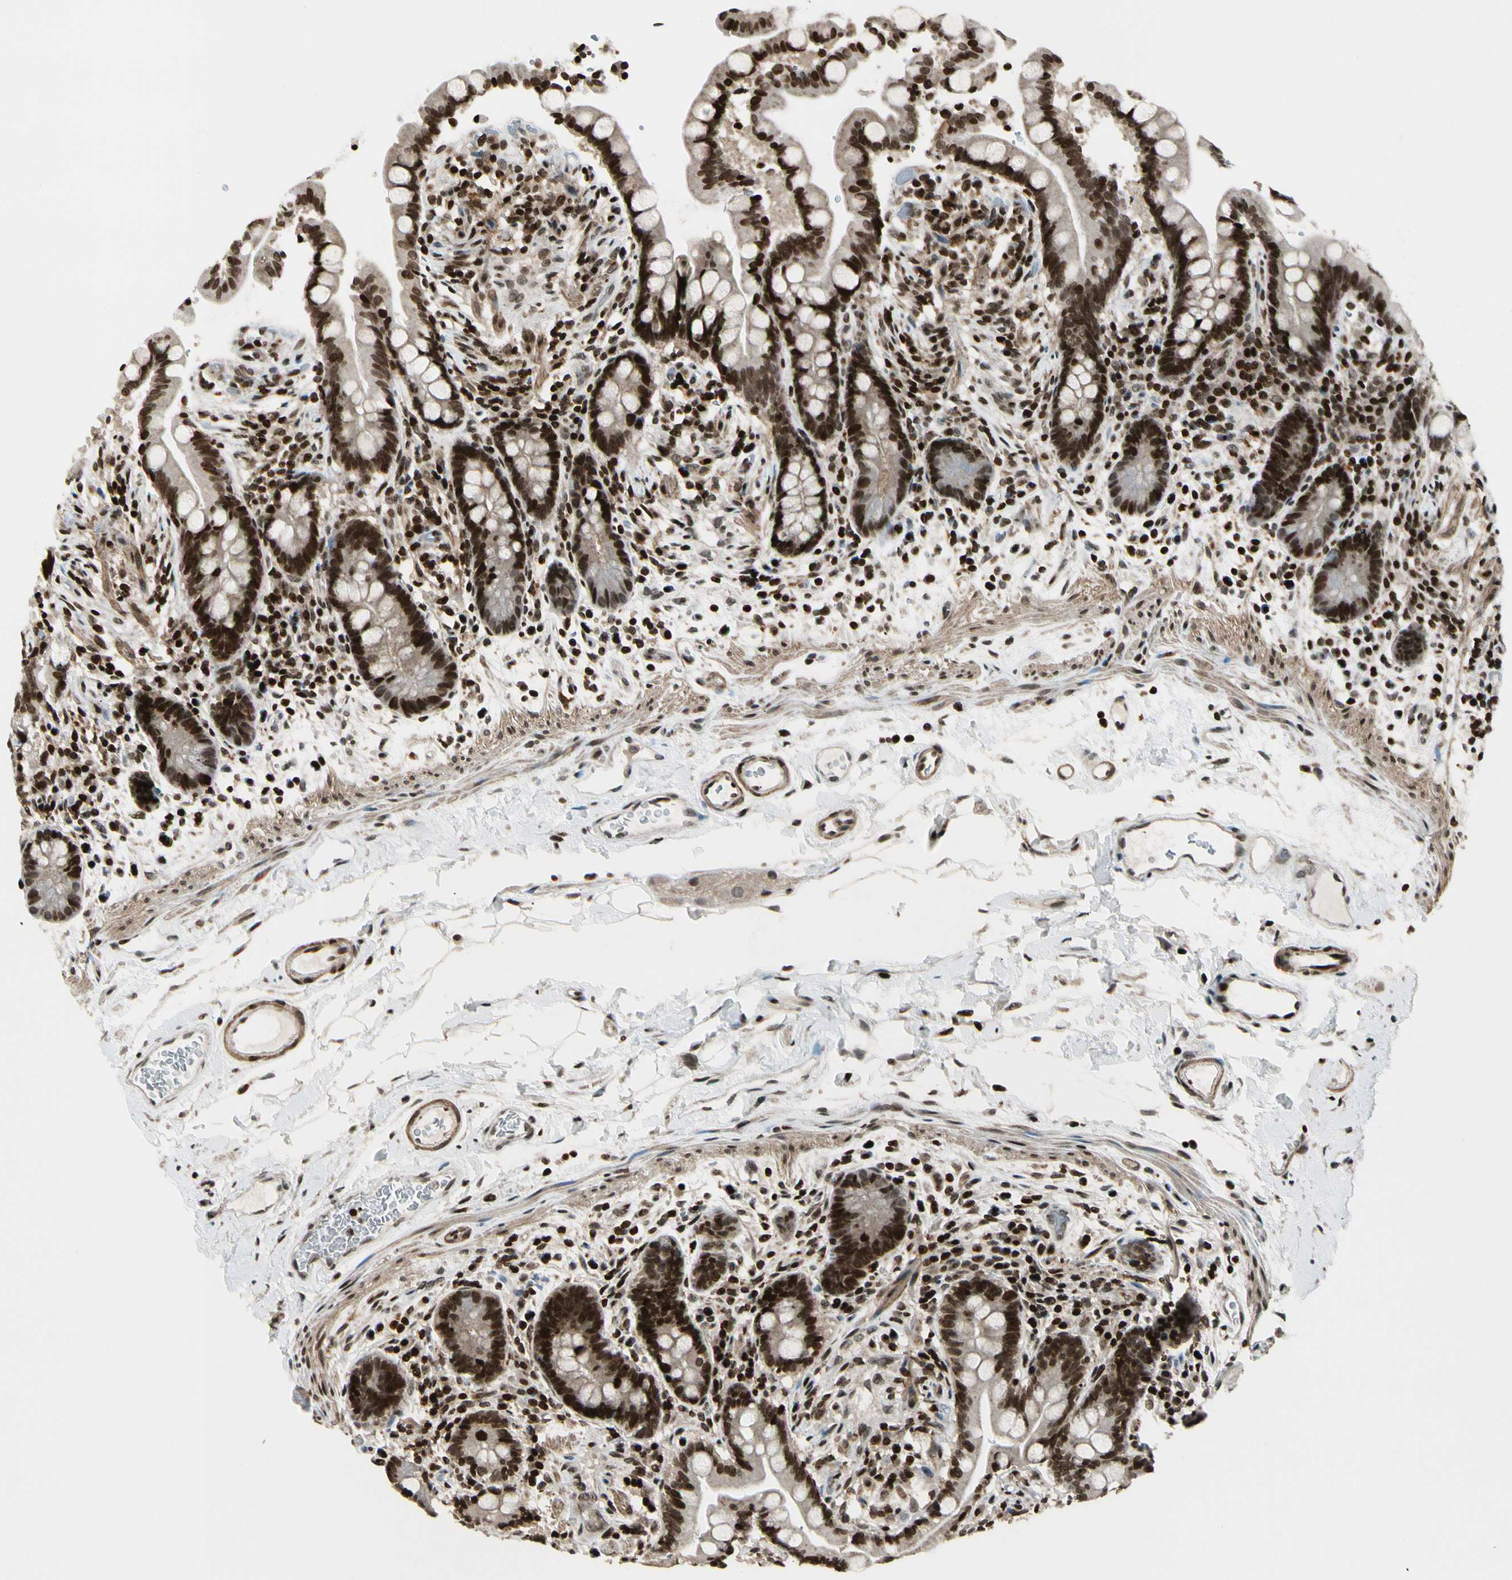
{"staining": {"intensity": "strong", "quantity": ">75%", "location": "nuclear"}, "tissue": "colon", "cell_type": "Endothelial cells", "image_type": "normal", "snomed": [{"axis": "morphology", "description": "Normal tissue, NOS"}, {"axis": "topography", "description": "Colon"}], "caption": "Endothelial cells display strong nuclear staining in approximately >75% of cells in benign colon.", "gene": "TSHZ3", "patient": {"sex": "male", "age": 73}}